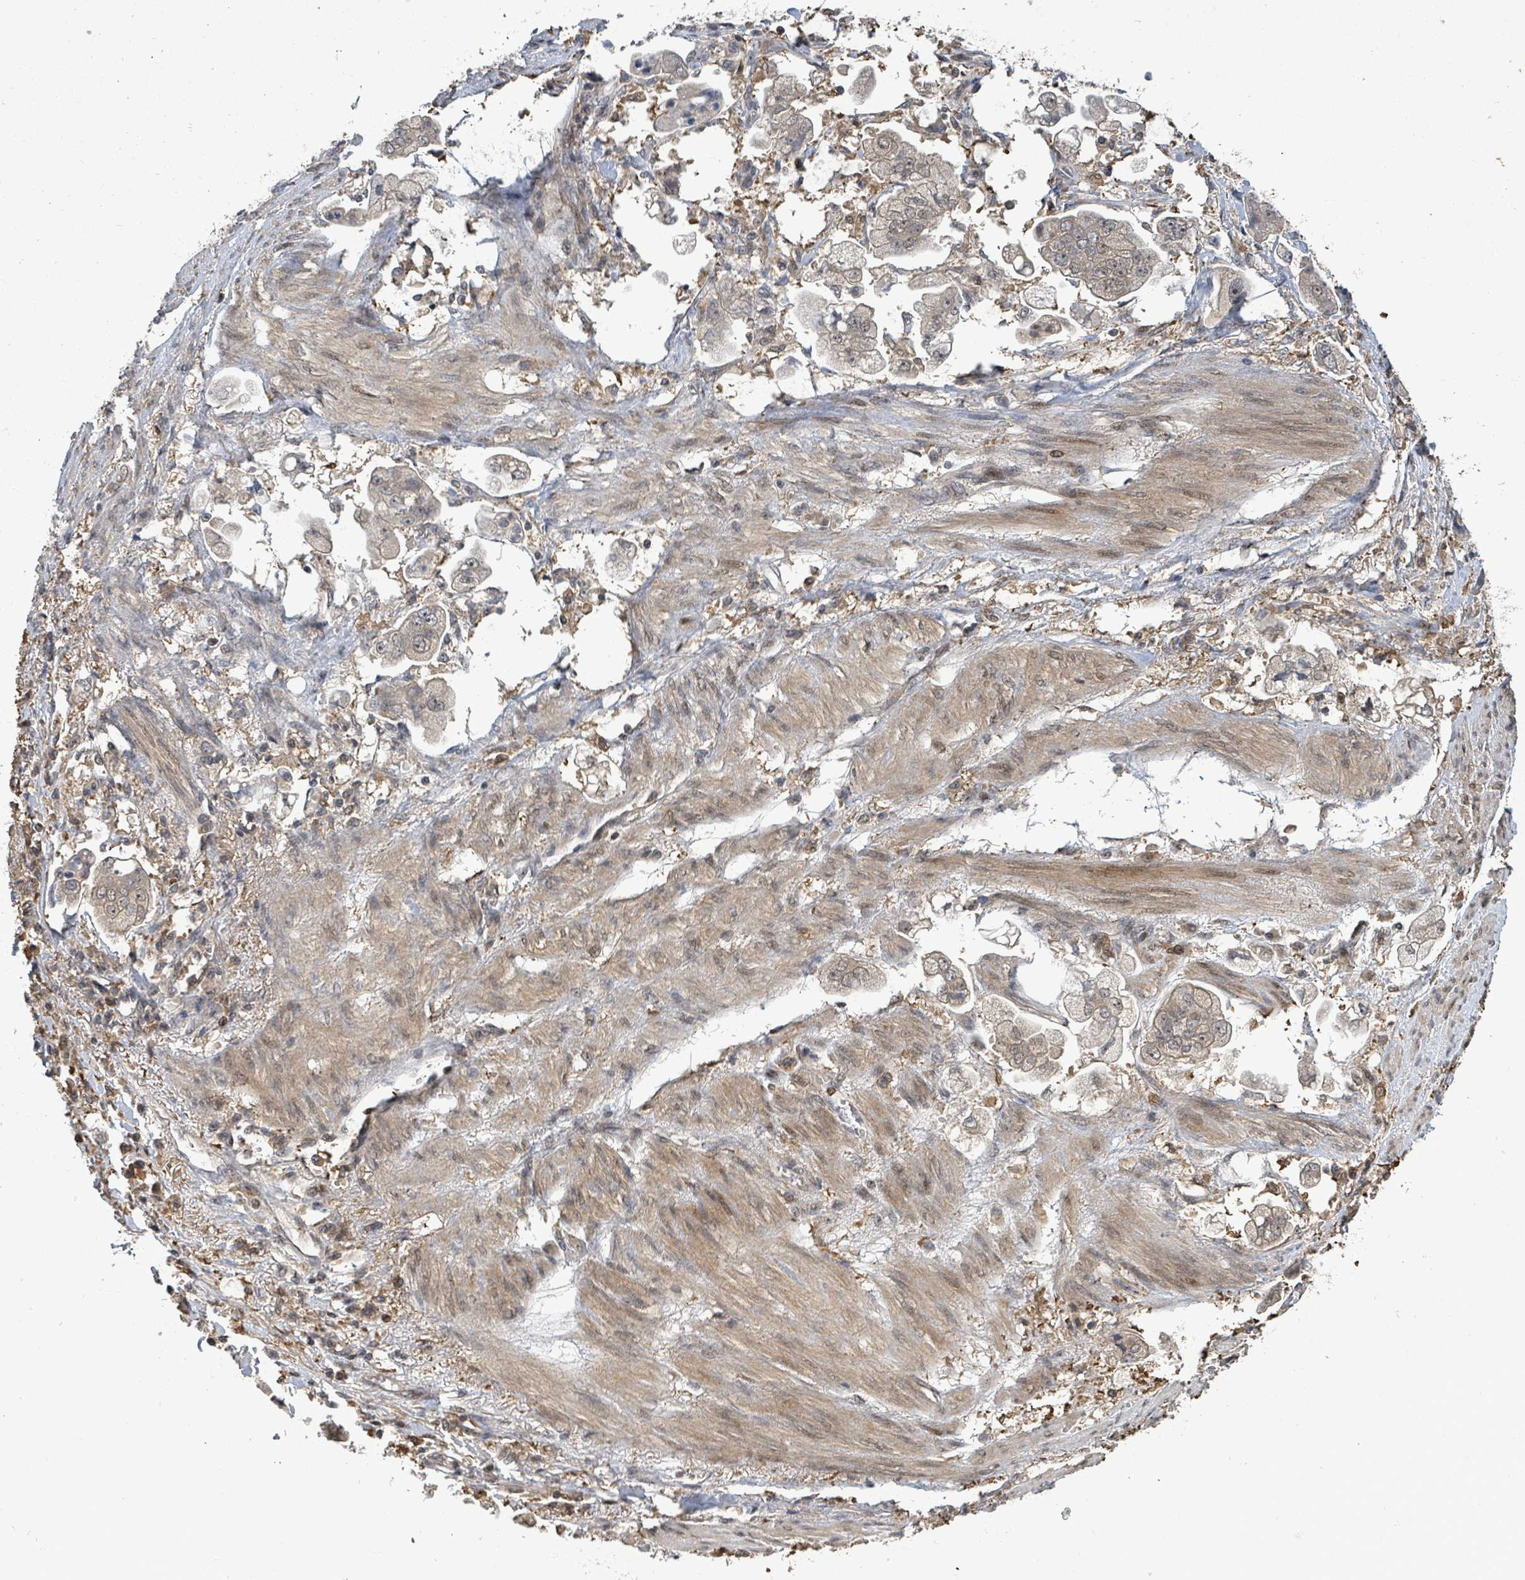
{"staining": {"intensity": "weak", "quantity": "25%-75%", "location": "cytoplasmic/membranous"}, "tissue": "stomach cancer", "cell_type": "Tumor cells", "image_type": "cancer", "snomed": [{"axis": "morphology", "description": "Adenocarcinoma, NOS"}, {"axis": "topography", "description": "Stomach"}], "caption": "Adenocarcinoma (stomach) stained for a protein reveals weak cytoplasmic/membranous positivity in tumor cells. (Stains: DAB (3,3'-diaminobenzidine) in brown, nuclei in blue, Microscopy: brightfield microscopy at high magnification).", "gene": "FBXO6", "patient": {"sex": "male", "age": 62}}